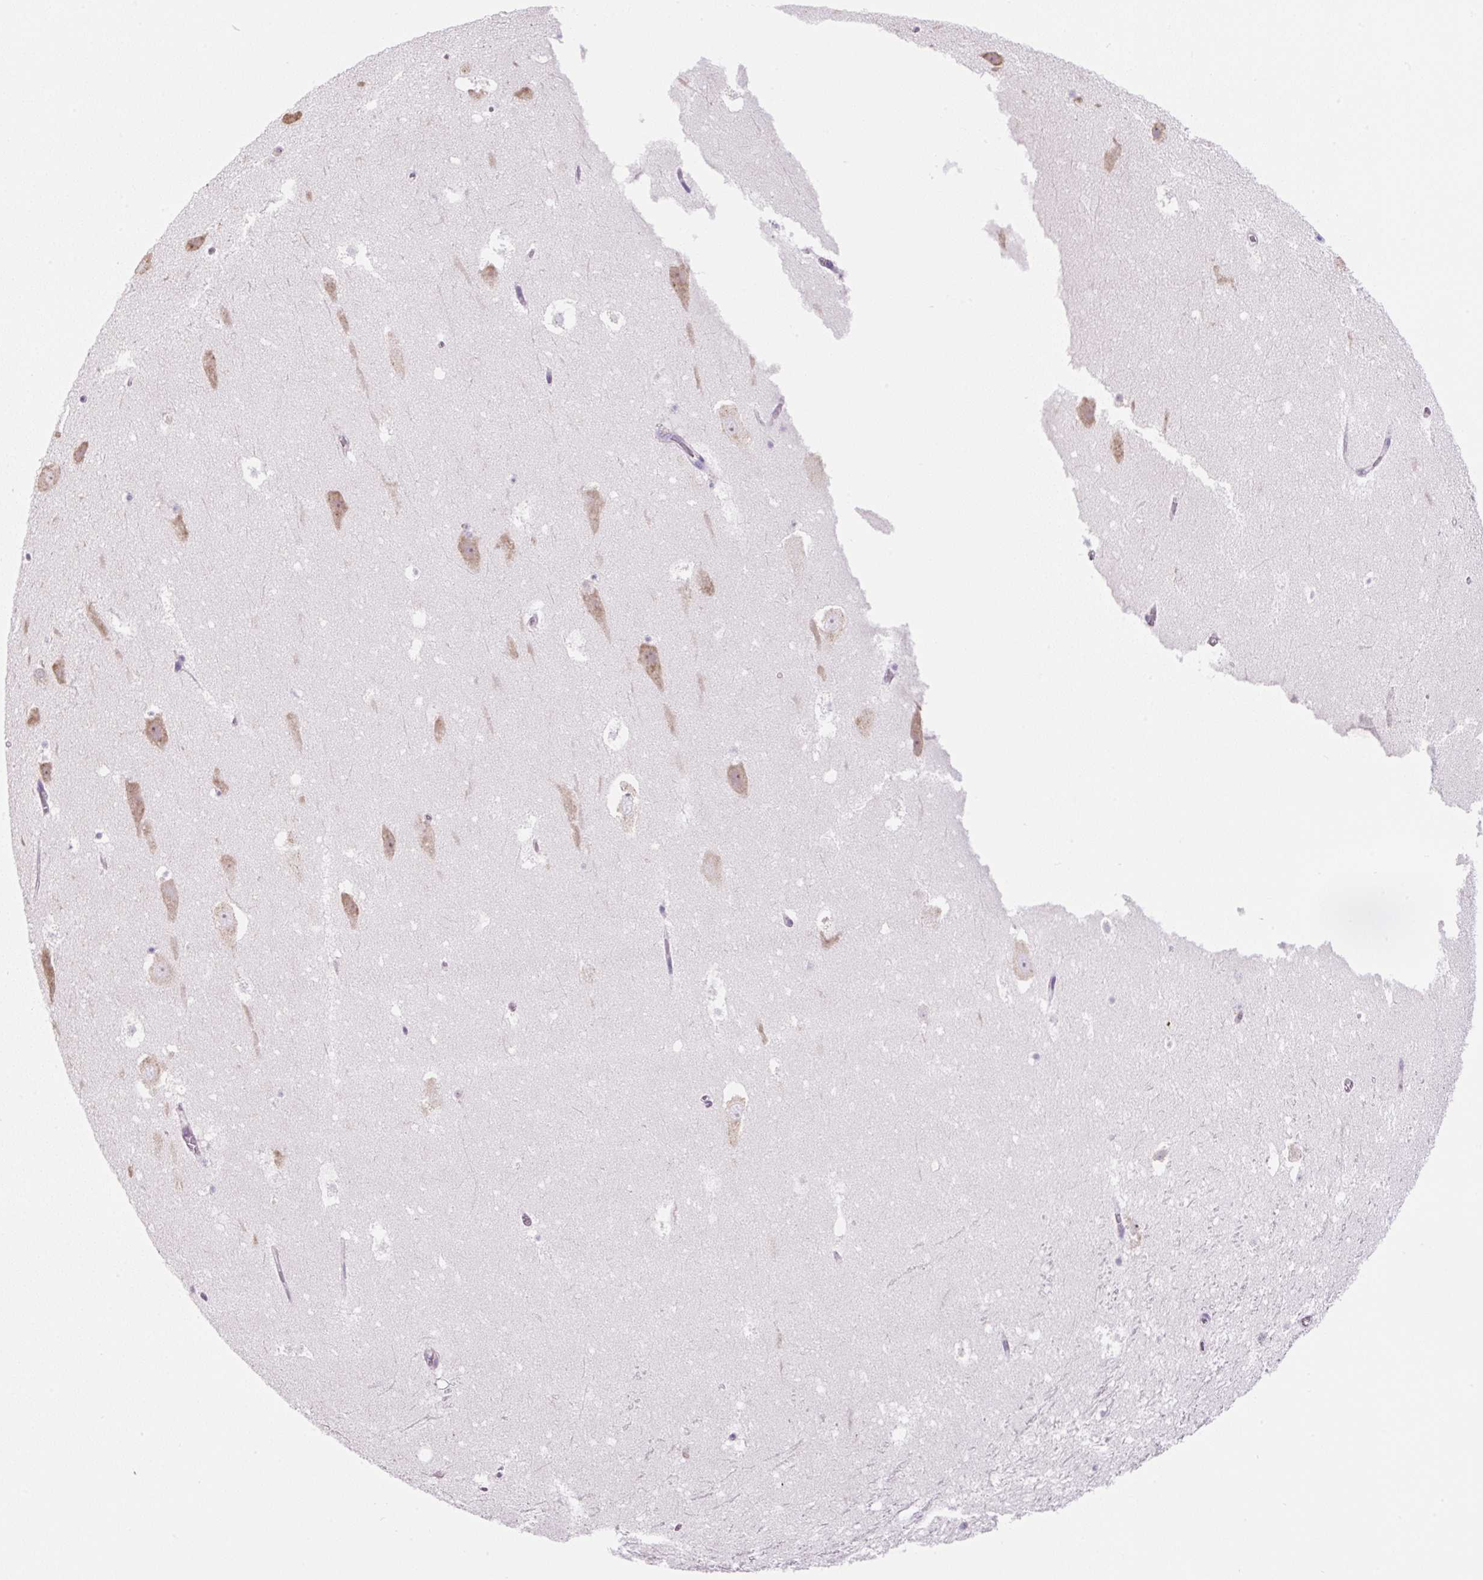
{"staining": {"intensity": "negative", "quantity": "none", "location": "none"}, "tissue": "hippocampus", "cell_type": "Glial cells", "image_type": "normal", "snomed": [{"axis": "morphology", "description": "Normal tissue, NOS"}, {"axis": "topography", "description": "Hippocampus"}], "caption": "There is no significant expression in glial cells of hippocampus. The staining was performed using DAB (3,3'-diaminobenzidine) to visualize the protein expression in brown, while the nuclei were stained in blue with hematoxylin (Magnification: 20x).", "gene": "FZD5", "patient": {"sex": "female", "age": 42}}